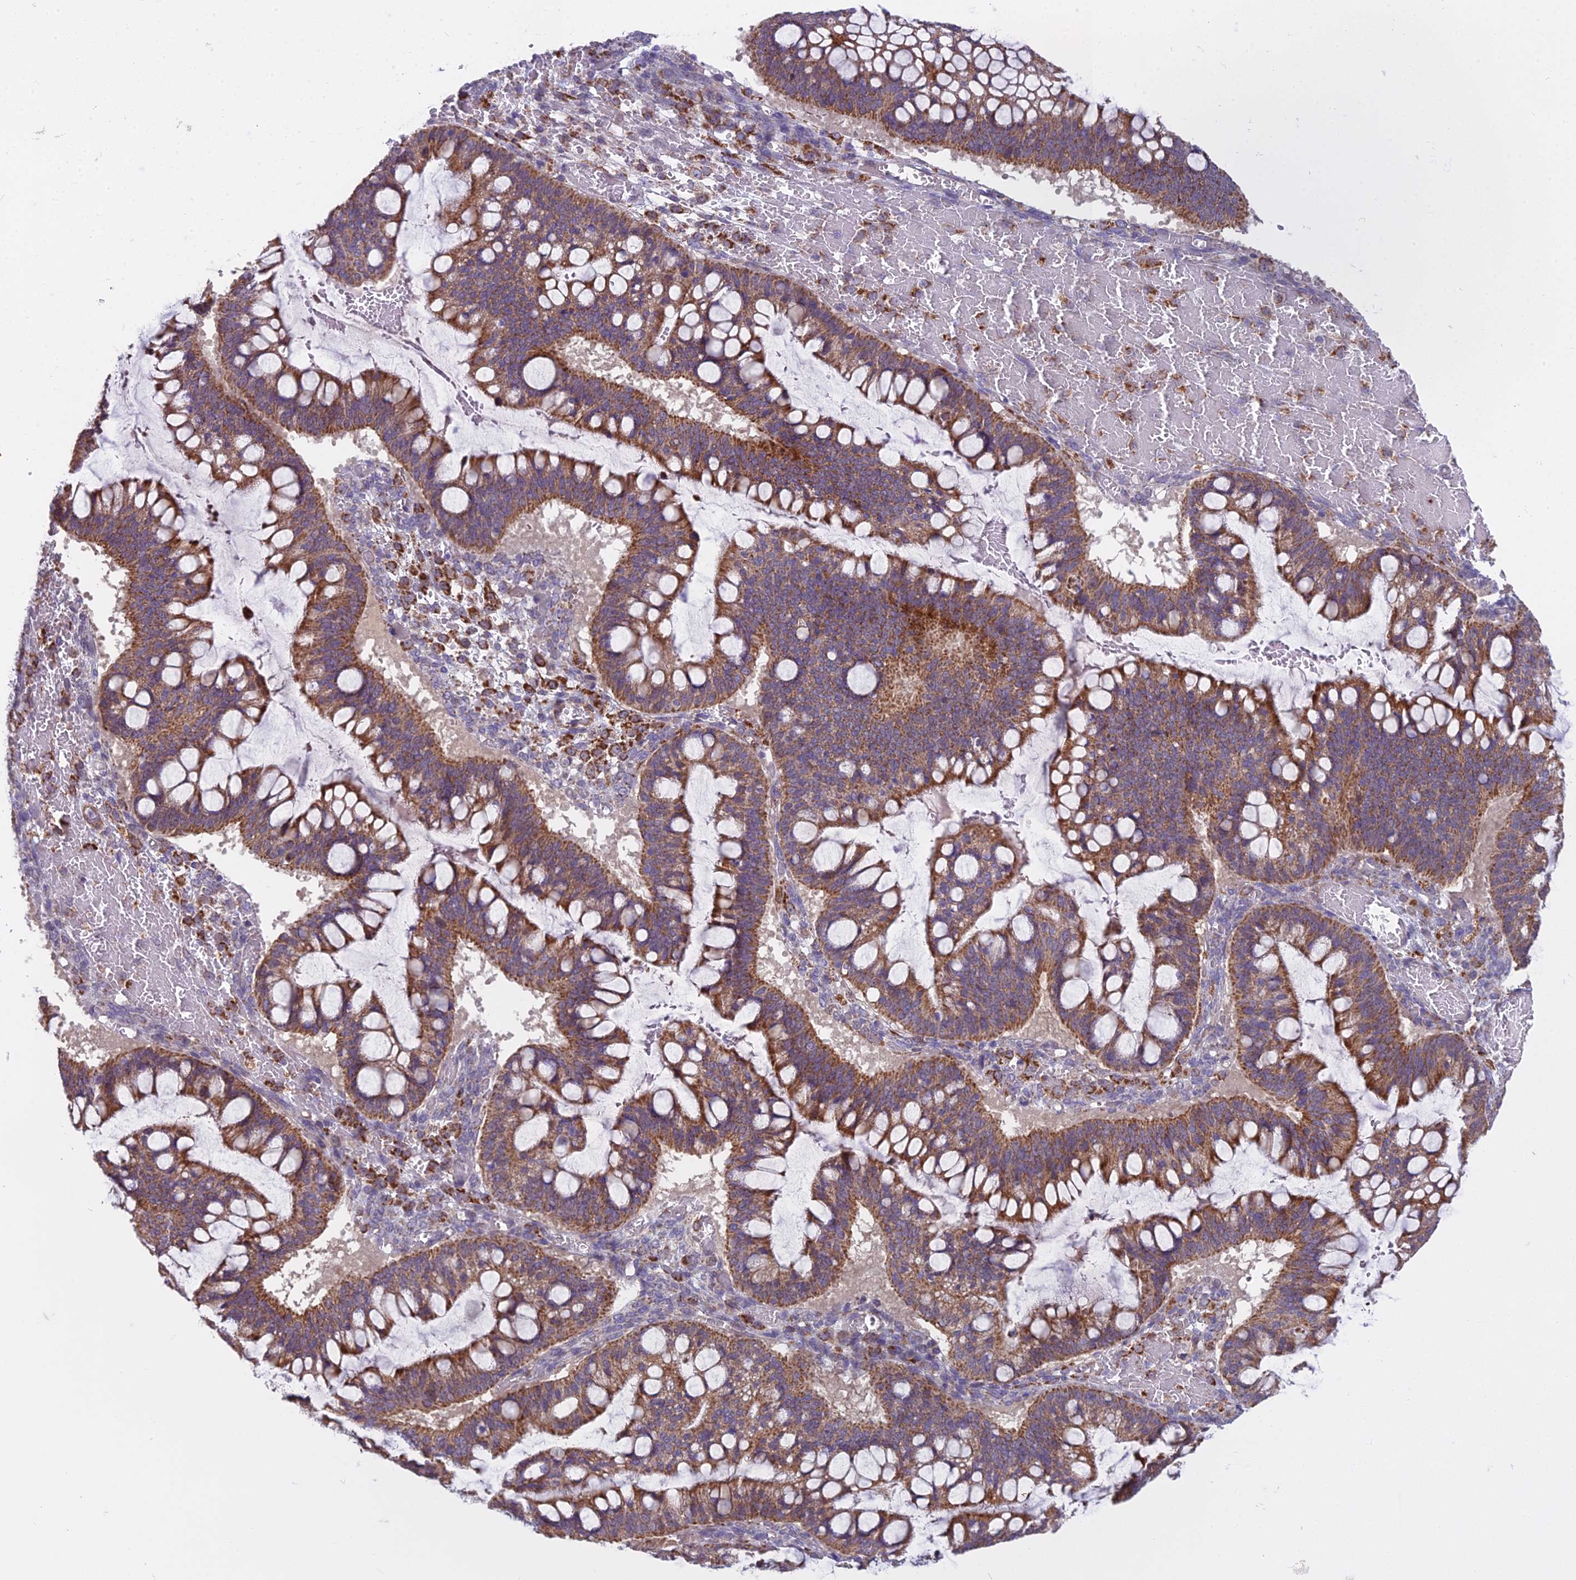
{"staining": {"intensity": "moderate", "quantity": ">75%", "location": "cytoplasmic/membranous"}, "tissue": "ovarian cancer", "cell_type": "Tumor cells", "image_type": "cancer", "snomed": [{"axis": "morphology", "description": "Cystadenocarcinoma, mucinous, NOS"}, {"axis": "topography", "description": "Ovary"}], "caption": "Brown immunohistochemical staining in human ovarian cancer displays moderate cytoplasmic/membranous staining in about >75% of tumor cells. The protein is stained brown, and the nuclei are stained in blue (DAB IHC with brightfield microscopy, high magnification).", "gene": "DUS2", "patient": {"sex": "female", "age": 73}}